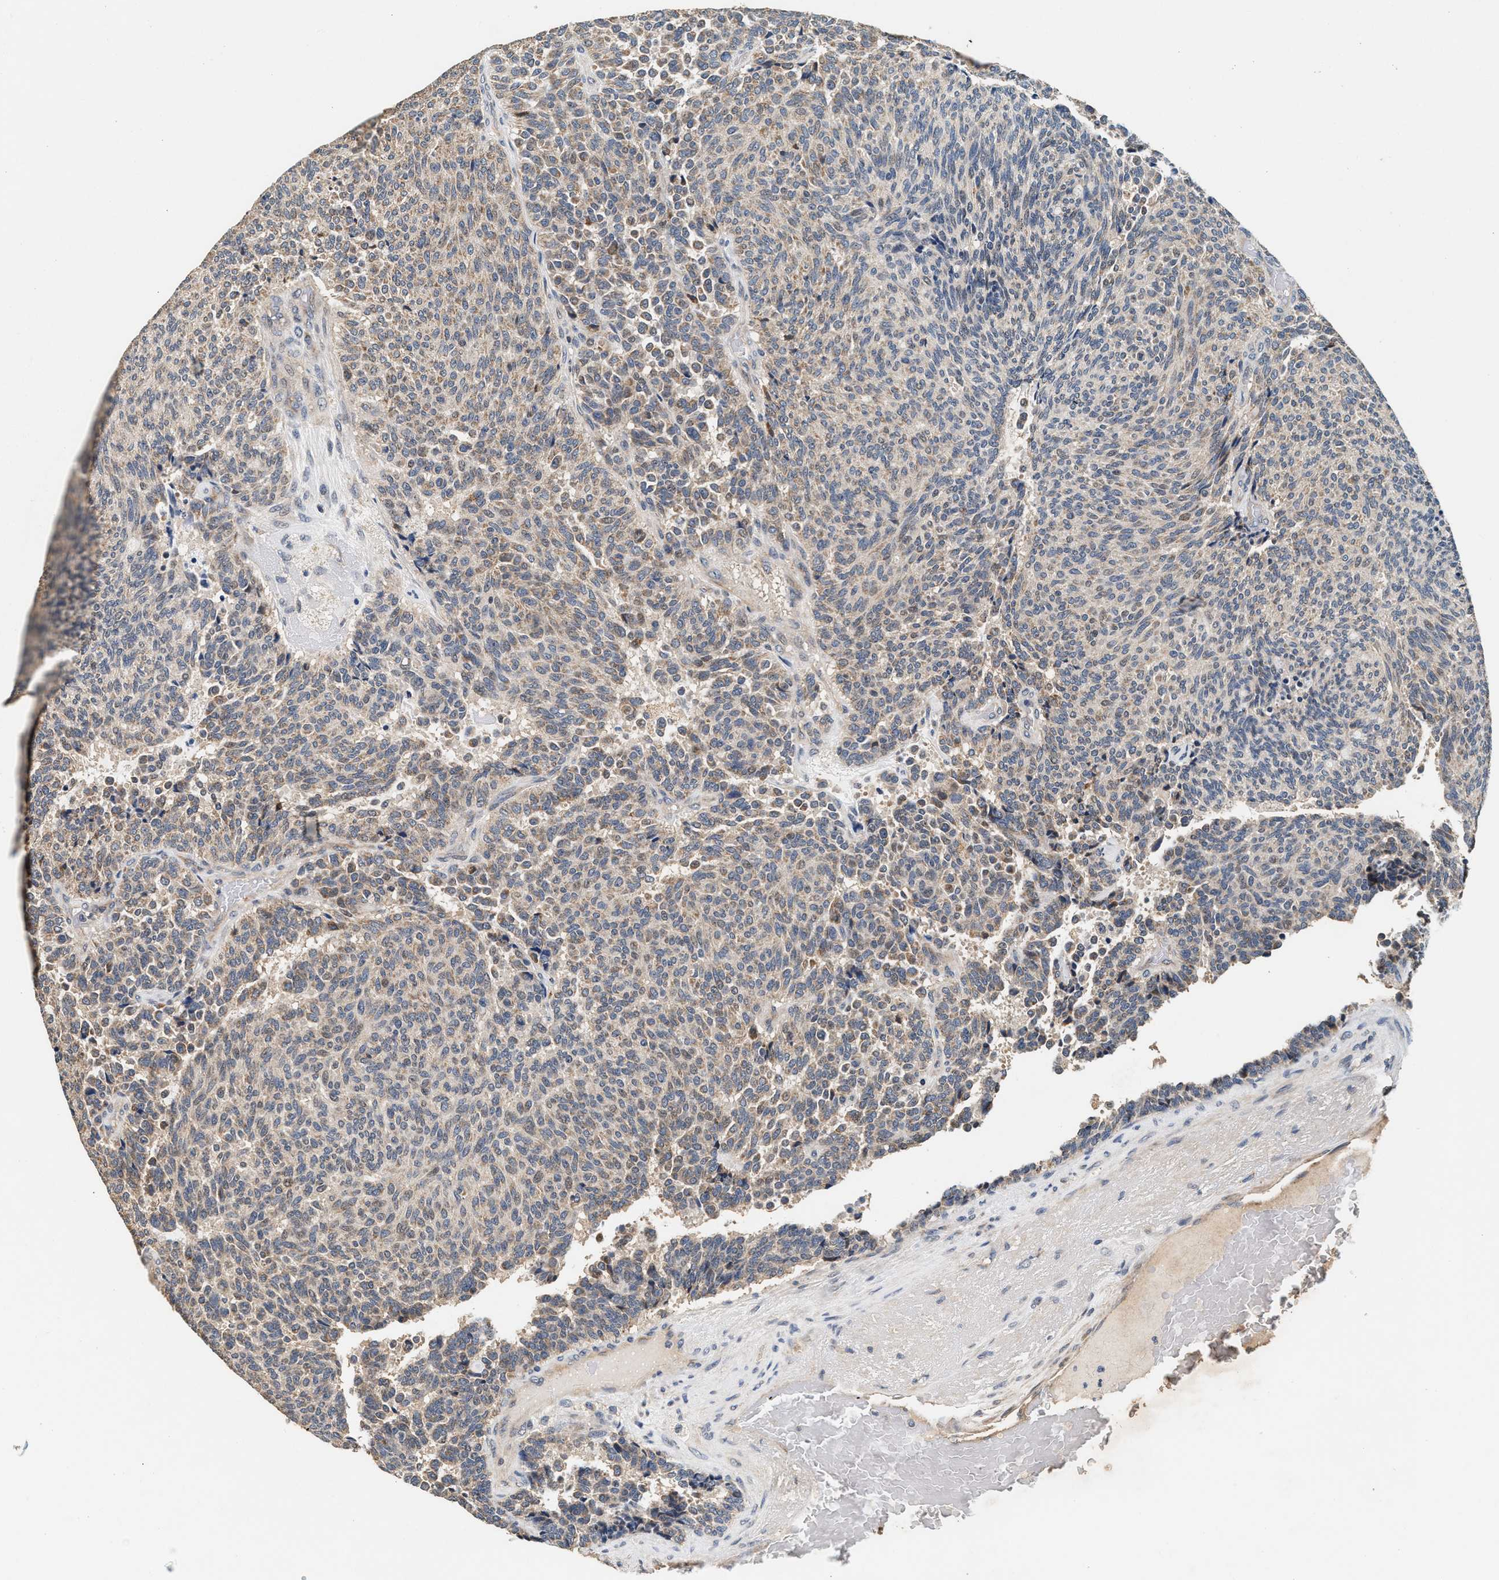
{"staining": {"intensity": "weak", "quantity": "25%-75%", "location": "cytoplasmic/membranous"}, "tissue": "carcinoid", "cell_type": "Tumor cells", "image_type": "cancer", "snomed": [{"axis": "morphology", "description": "Carcinoid, malignant, NOS"}, {"axis": "topography", "description": "Pancreas"}], "caption": "This micrograph reveals carcinoid stained with immunohistochemistry to label a protein in brown. The cytoplasmic/membranous of tumor cells show weak positivity for the protein. Nuclei are counter-stained blue.", "gene": "PTGR3", "patient": {"sex": "female", "age": 54}}